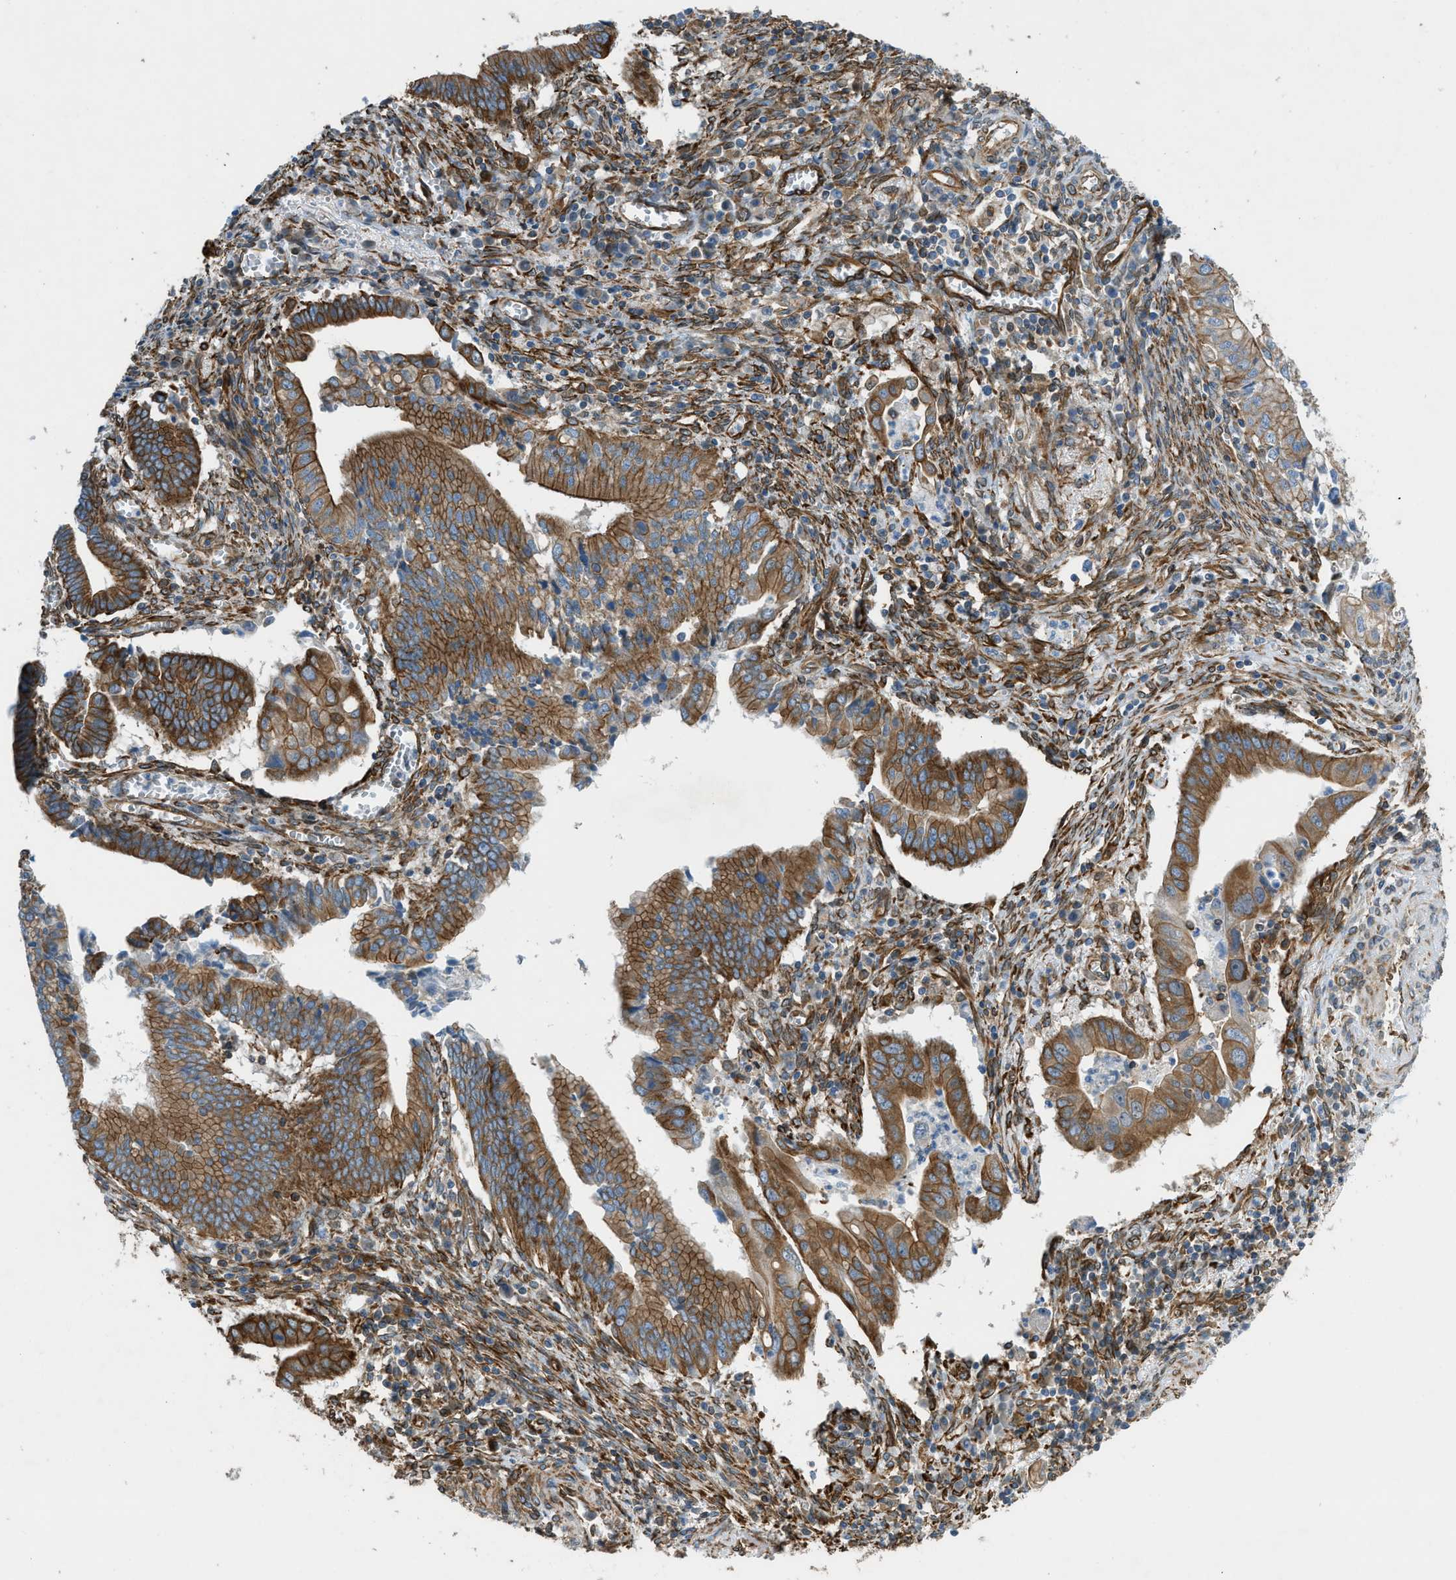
{"staining": {"intensity": "strong", "quantity": ">75%", "location": "cytoplasmic/membranous"}, "tissue": "cervical cancer", "cell_type": "Tumor cells", "image_type": "cancer", "snomed": [{"axis": "morphology", "description": "Adenocarcinoma, NOS"}, {"axis": "topography", "description": "Cervix"}], "caption": "Immunohistochemical staining of human cervical adenocarcinoma shows high levels of strong cytoplasmic/membranous protein positivity in approximately >75% of tumor cells.", "gene": "DMAC1", "patient": {"sex": "female", "age": 44}}